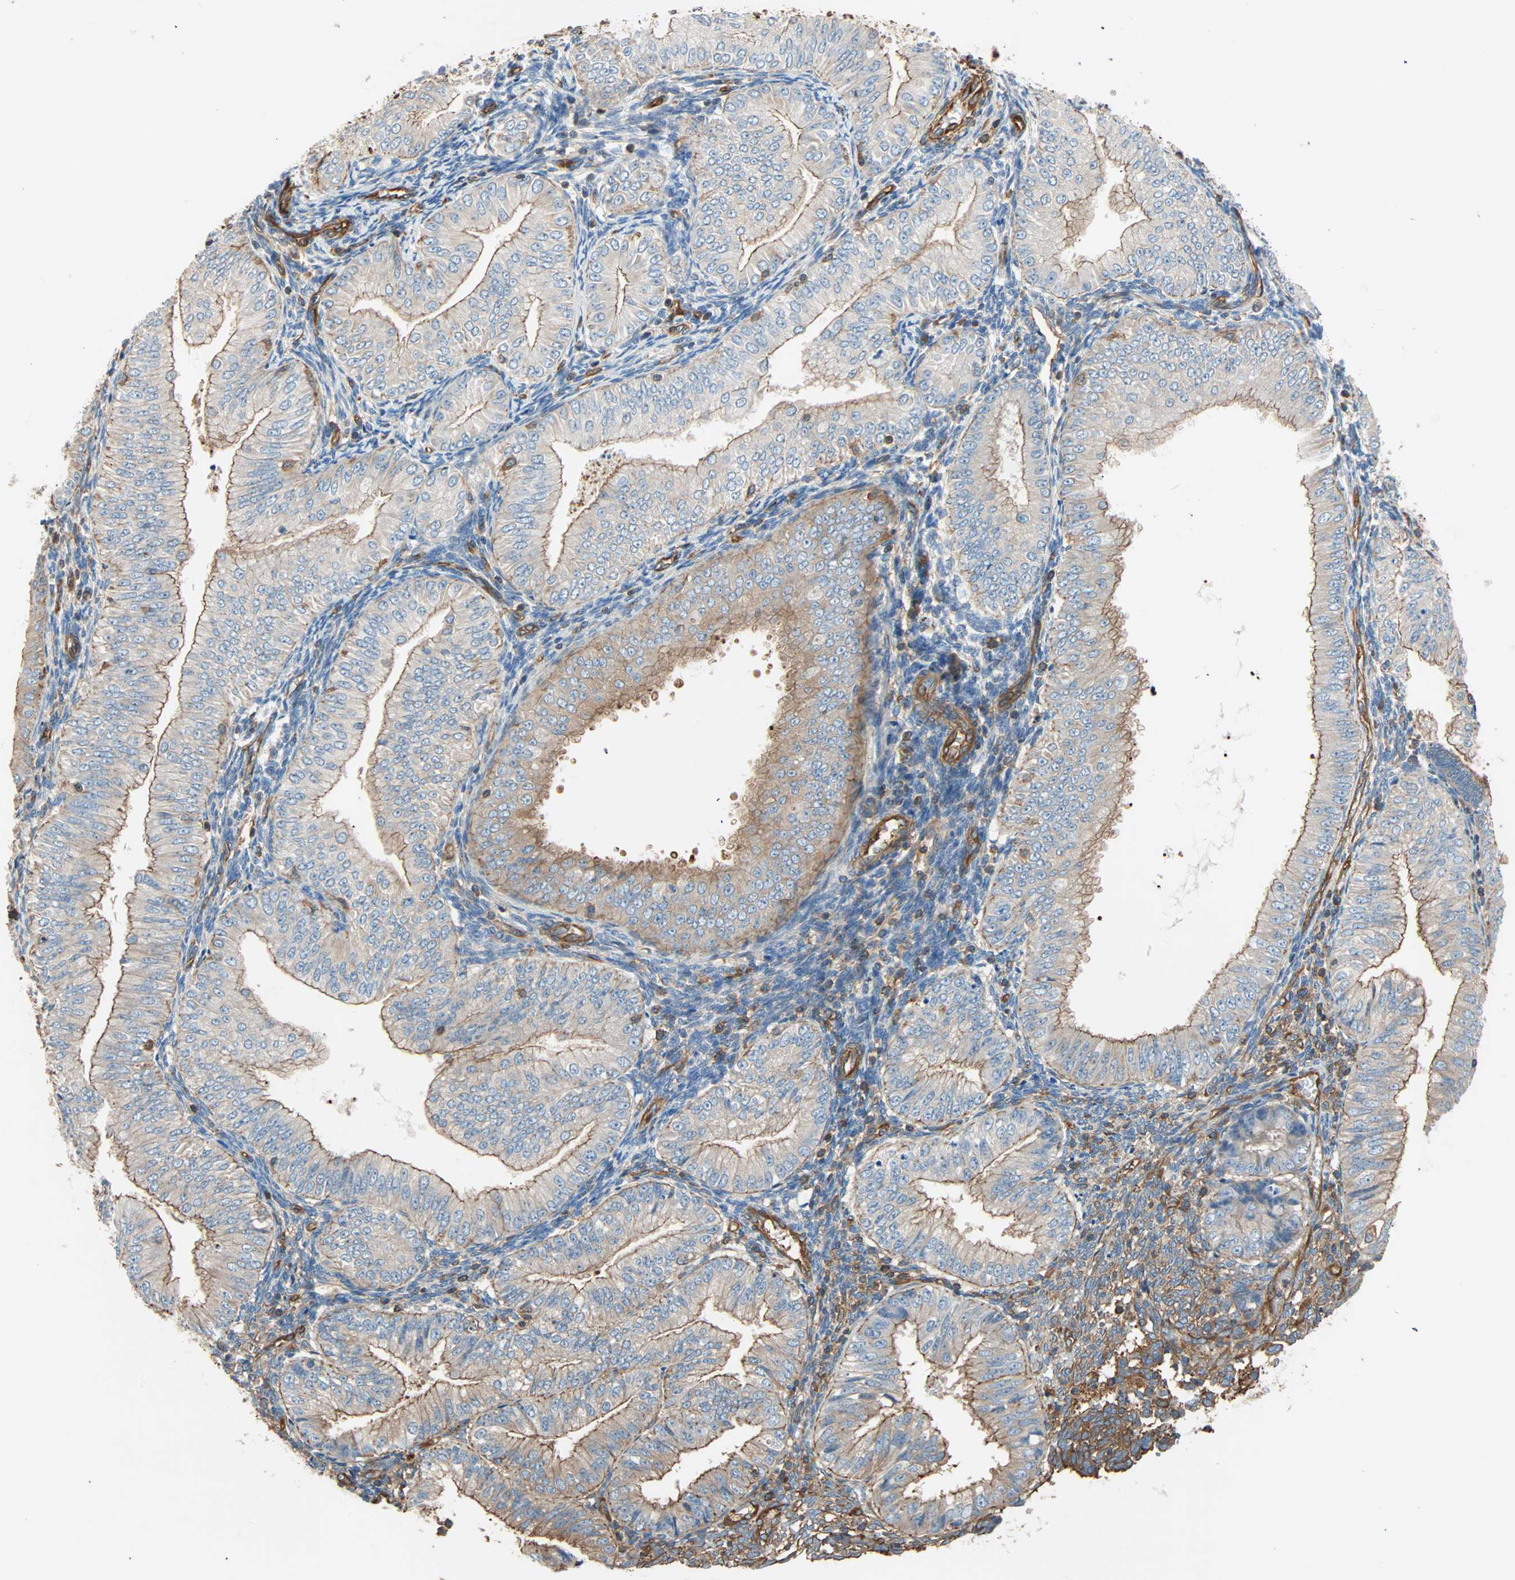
{"staining": {"intensity": "moderate", "quantity": "<25%", "location": "cytoplasmic/membranous"}, "tissue": "endometrial cancer", "cell_type": "Tumor cells", "image_type": "cancer", "snomed": [{"axis": "morphology", "description": "Normal tissue, NOS"}, {"axis": "morphology", "description": "Adenocarcinoma, NOS"}, {"axis": "topography", "description": "Endometrium"}], "caption": "Immunohistochemistry photomicrograph of neoplastic tissue: adenocarcinoma (endometrial) stained using IHC exhibits low levels of moderate protein expression localized specifically in the cytoplasmic/membranous of tumor cells, appearing as a cytoplasmic/membranous brown color.", "gene": "GALNT10", "patient": {"sex": "female", "age": 53}}